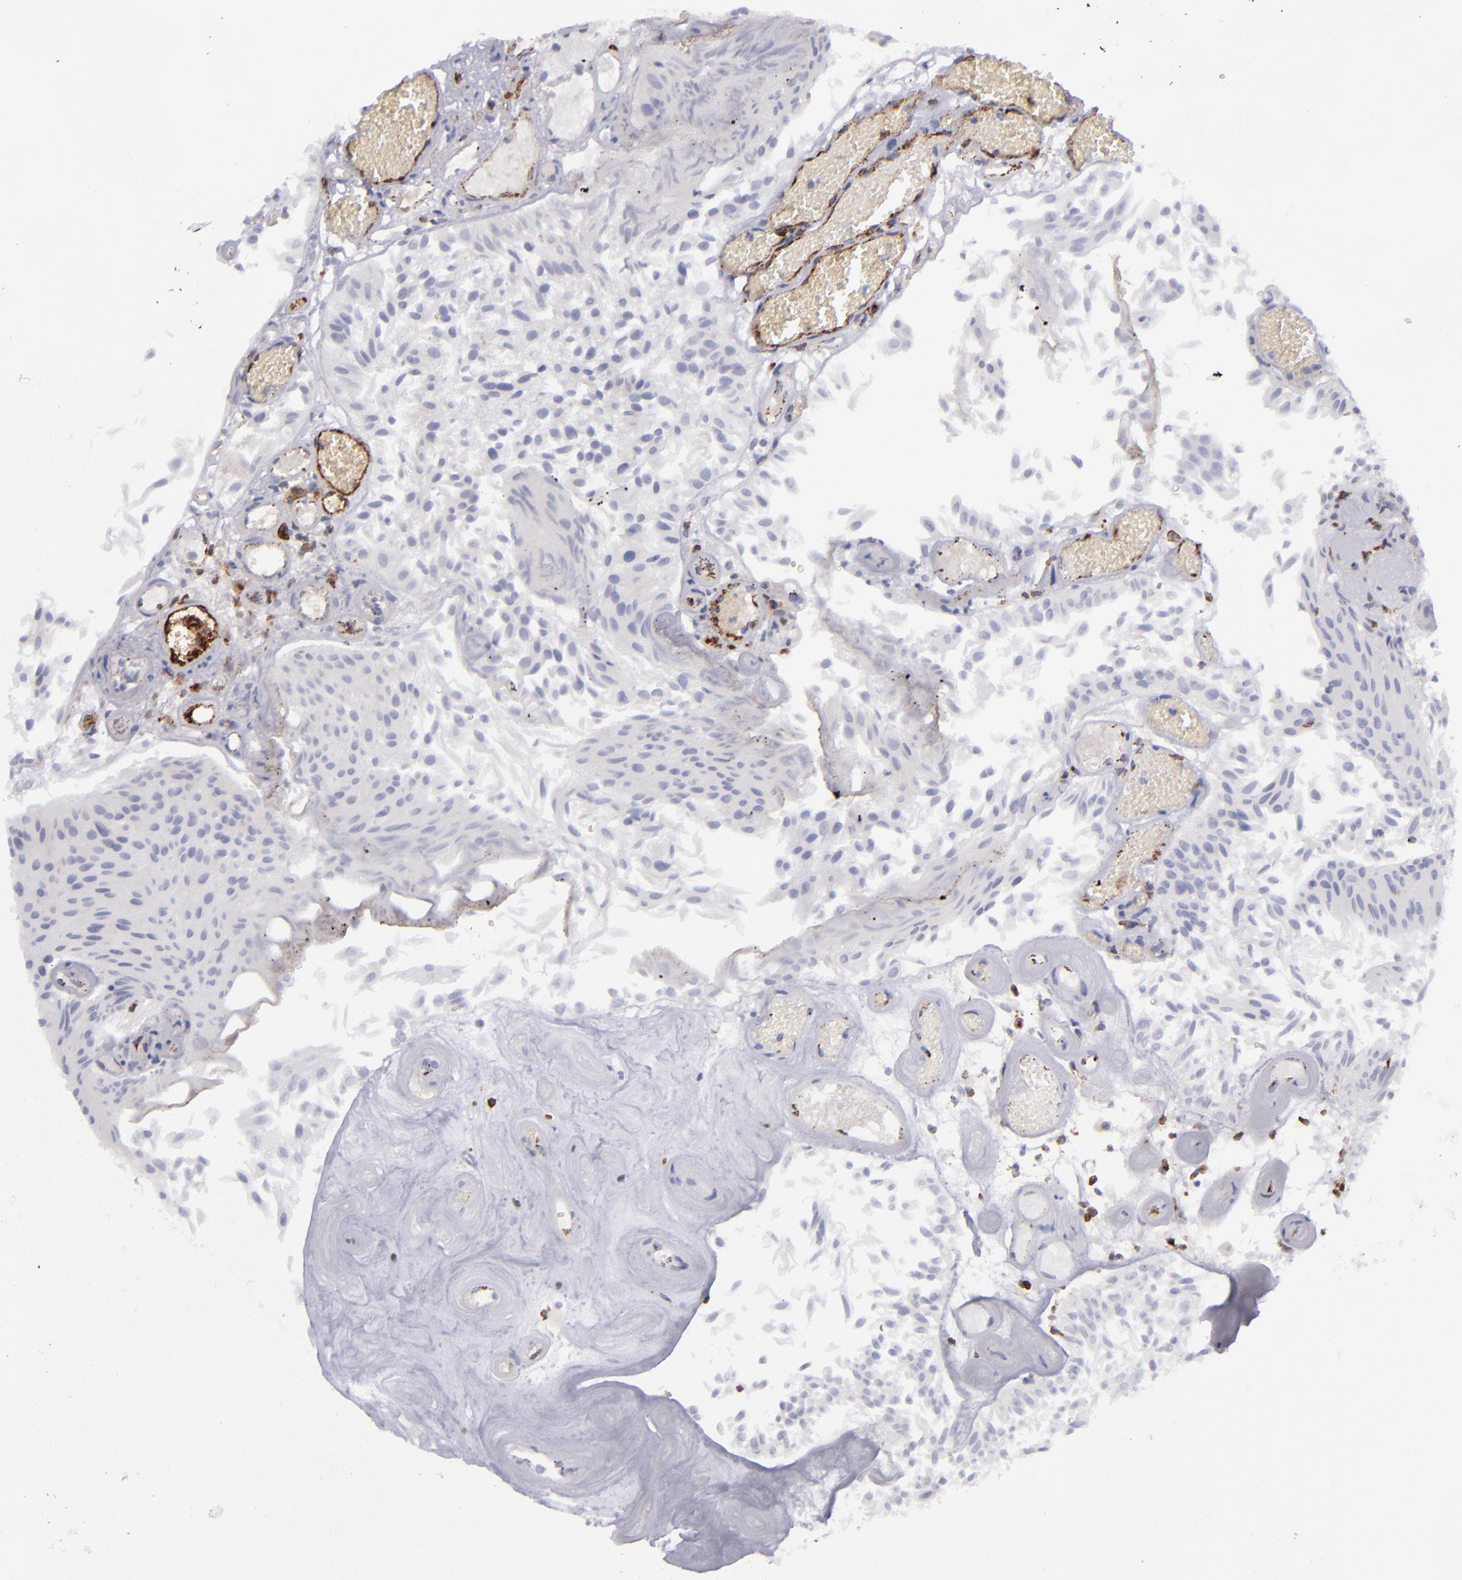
{"staining": {"intensity": "negative", "quantity": "none", "location": "none"}, "tissue": "urothelial cancer", "cell_type": "Tumor cells", "image_type": "cancer", "snomed": [{"axis": "morphology", "description": "Urothelial carcinoma, Low grade"}, {"axis": "topography", "description": "Urinary bladder"}], "caption": "Low-grade urothelial carcinoma stained for a protein using immunohistochemistry displays no staining tumor cells.", "gene": "CD27", "patient": {"sex": "male", "age": 86}}